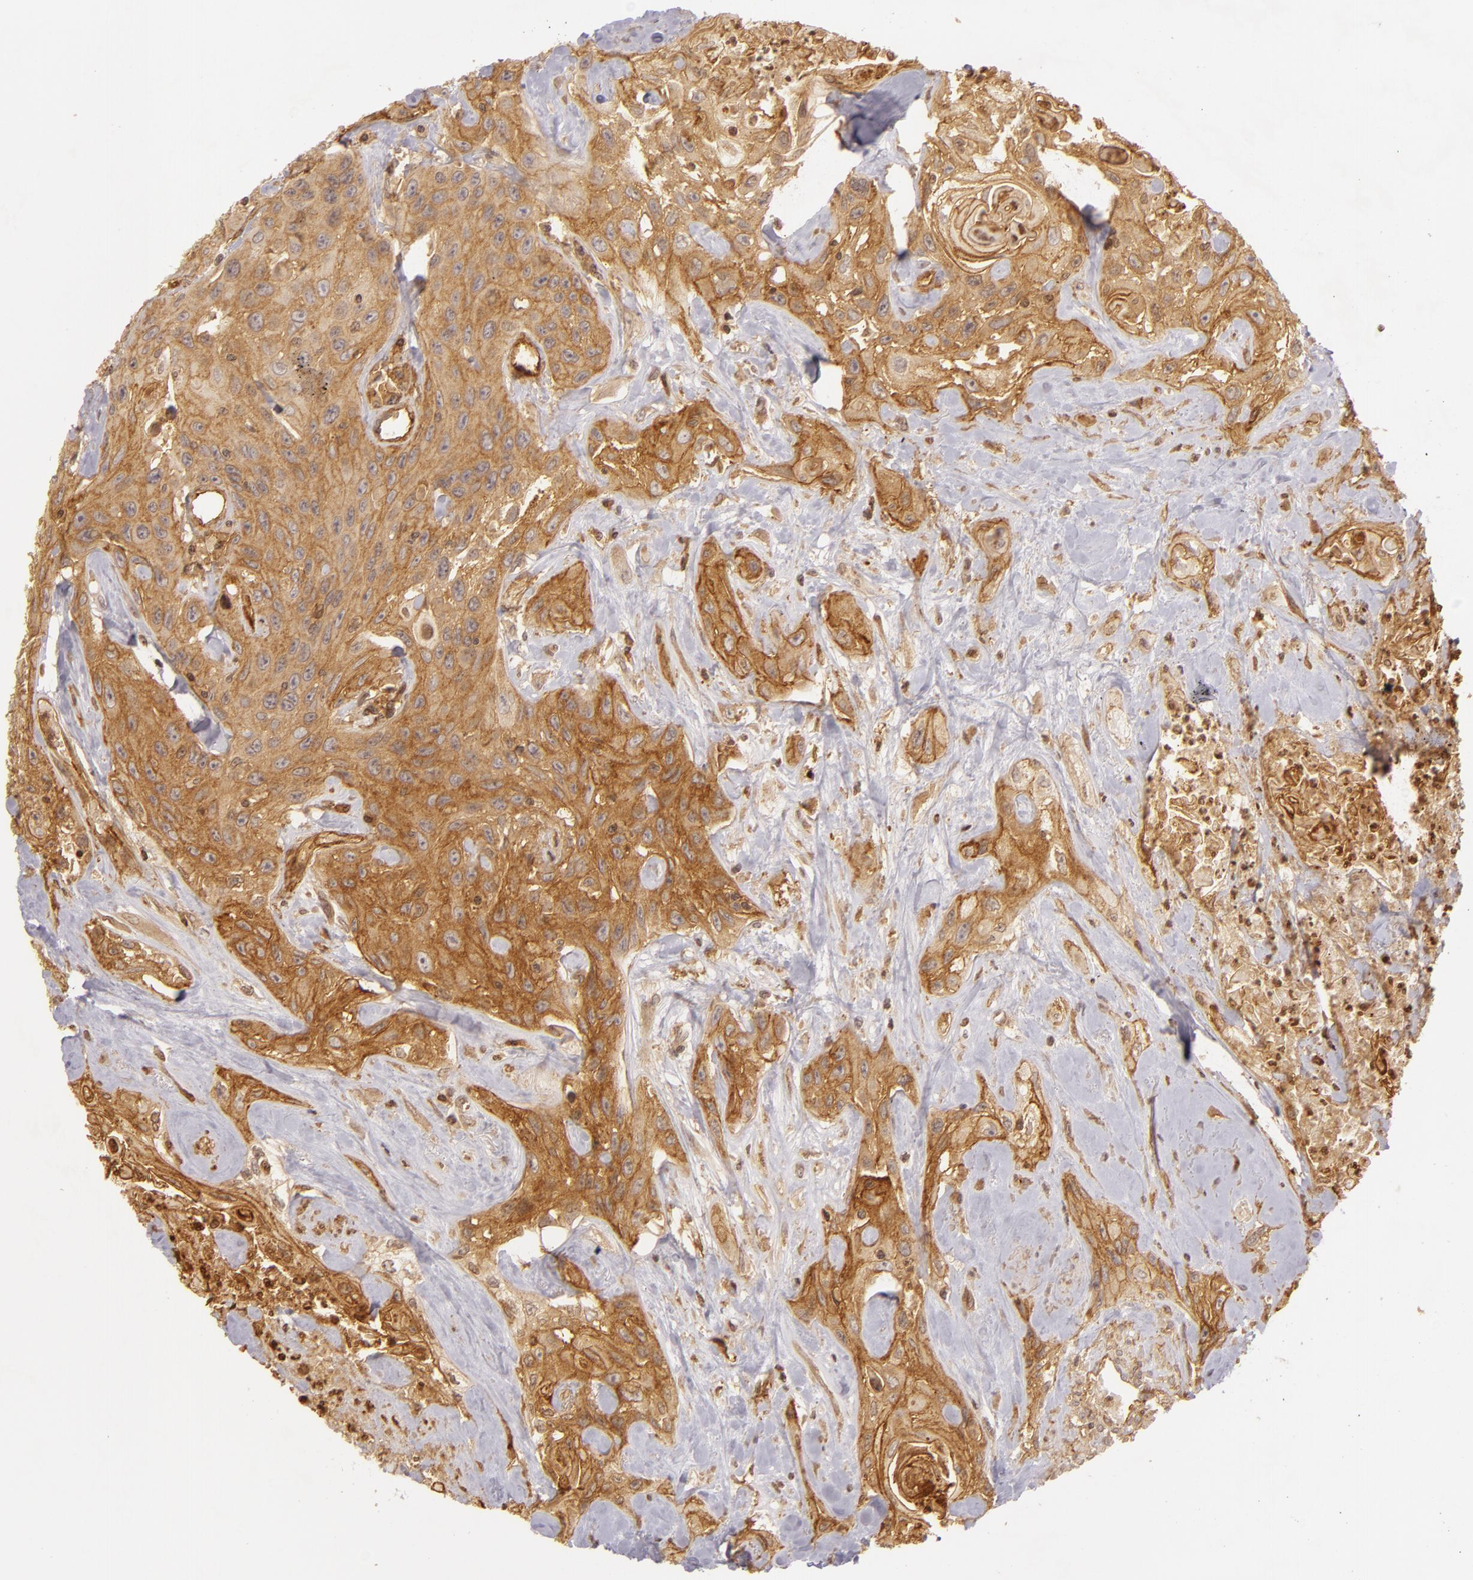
{"staining": {"intensity": "moderate", "quantity": ">75%", "location": "cytoplasmic/membranous"}, "tissue": "urothelial cancer", "cell_type": "Tumor cells", "image_type": "cancer", "snomed": [{"axis": "morphology", "description": "Urothelial carcinoma, High grade"}, {"axis": "topography", "description": "Urinary bladder"}], "caption": "Immunohistochemistry of urothelial cancer reveals medium levels of moderate cytoplasmic/membranous staining in about >75% of tumor cells.", "gene": "CD59", "patient": {"sex": "female", "age": 84}}